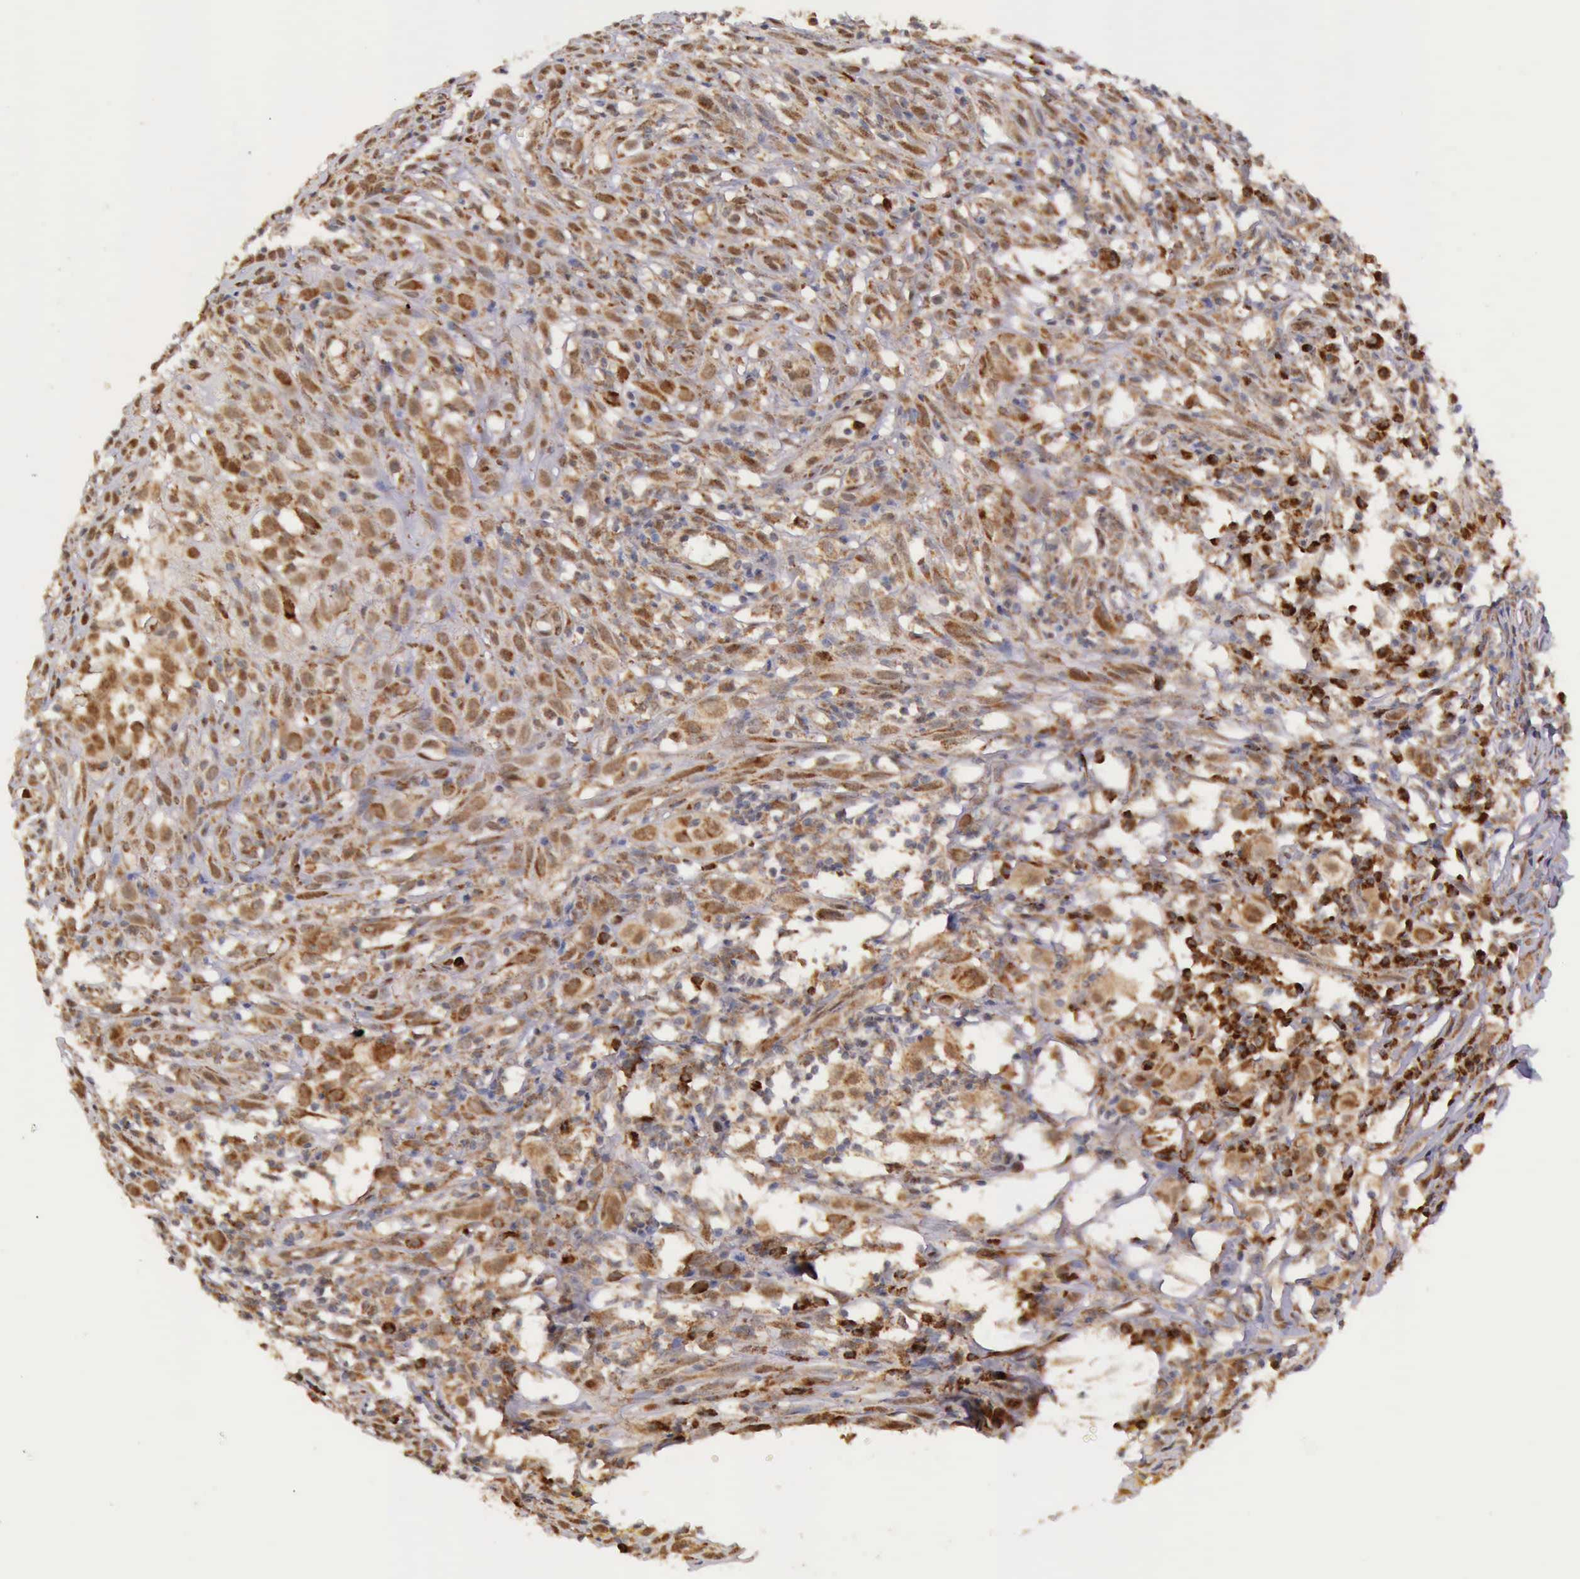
{"staining": {"intensity": "strong", "quantity": ">75%", "location": "cytoplasmic/membranous"}, "tissue": "melanoma", "cell_type": "Tumor cells", "image_type": "cancer", "snomed": [{"axis": "morphology", "description": "Malignant melanoma, NOS"}, {"axis": "topography", "description": "Skin"}], "caption": "The photomicrograph exhibits a brown stain indicating the presence of a protein in the cytoplasmic/membranous of tumor cells in malignant melanoma.", "gene": "ARMCX3", "patient": {"sex": "female", "age": 52}}